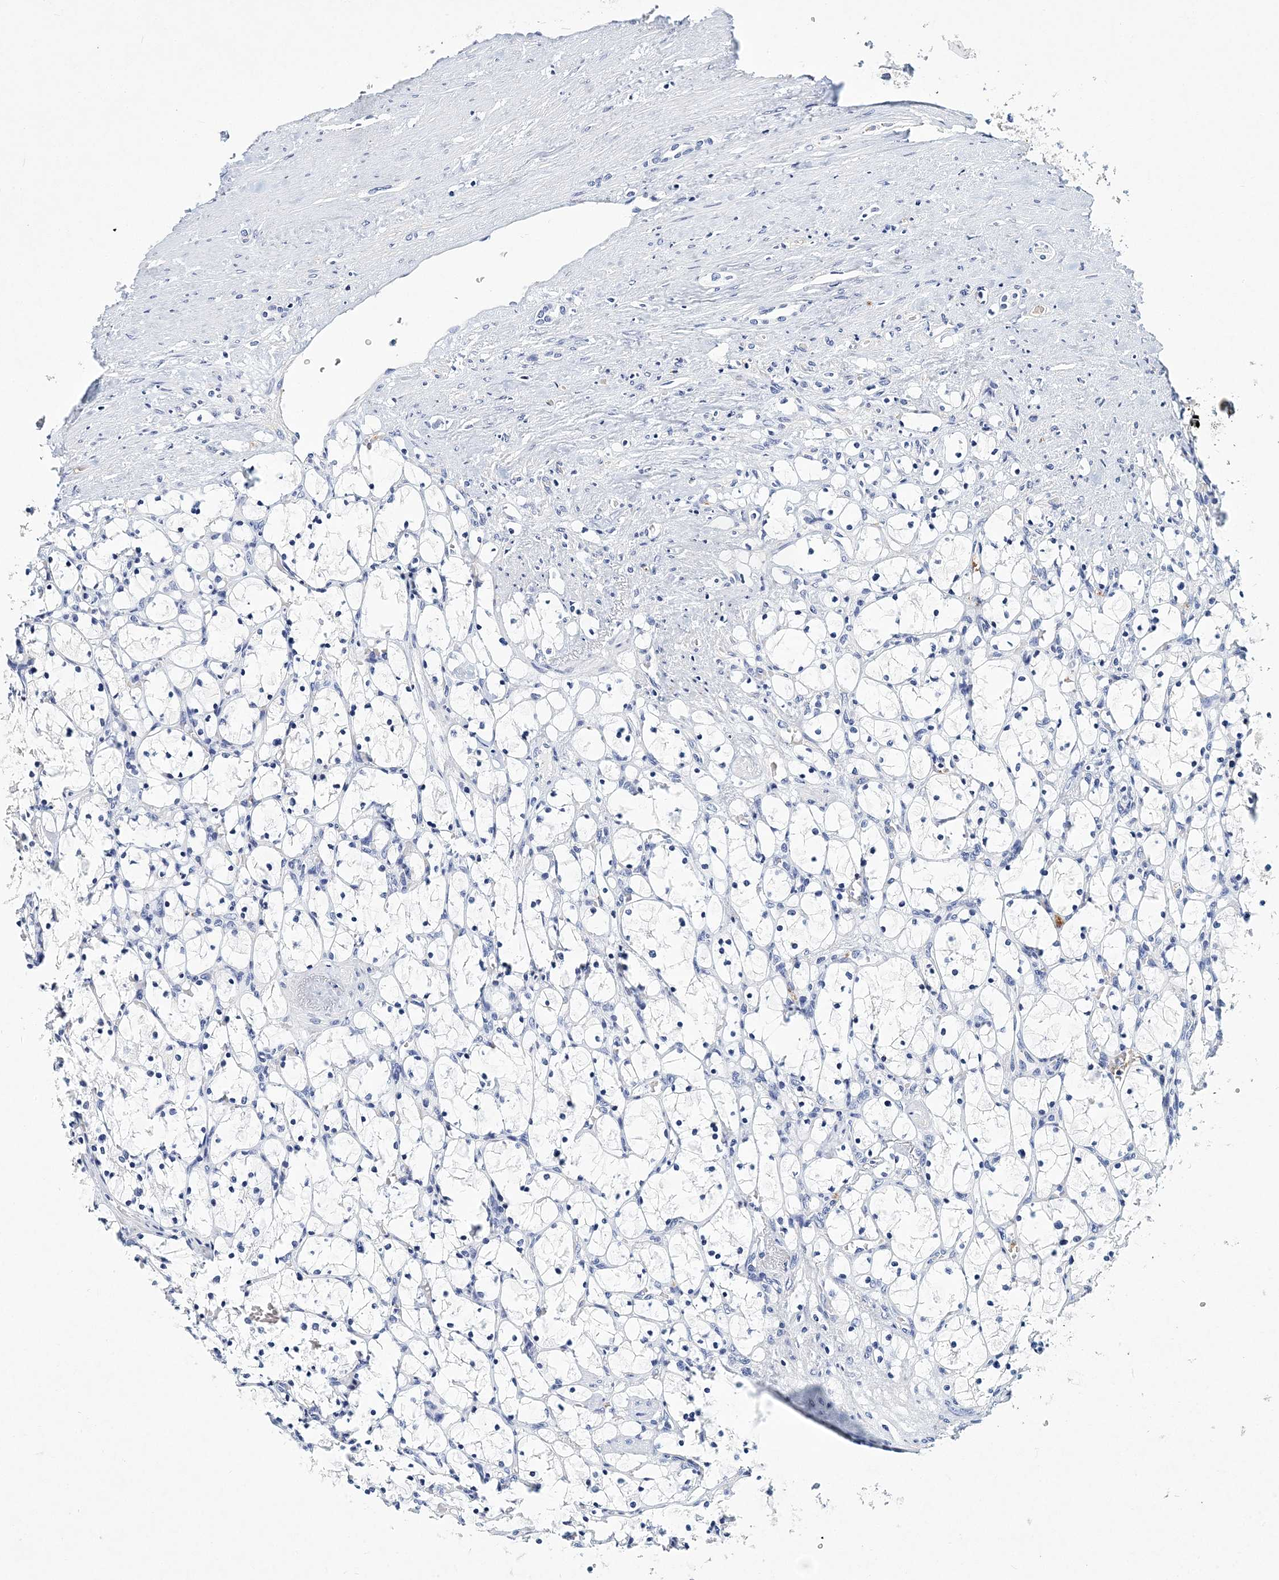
{"staining": {"intensity": "negative", "quantity": "none", "location": "none"}, "tissue": "renal cancer", "cell_type": "Tumor cells", "image_type": "cancer", "snomed": [{"axis": "morphology", "description": "Adenocarcinoma, NOS"}, {"axis": "topography", "description": "Kidney"}], "caption": "Immunohistochemistry of renal adenocarcinoma displays no staining in tumor cells. (DAB IHC with hematoxylin counter stain).", "gene": "ITGA2B", "patient": {"sex": "female", "age": 69}}